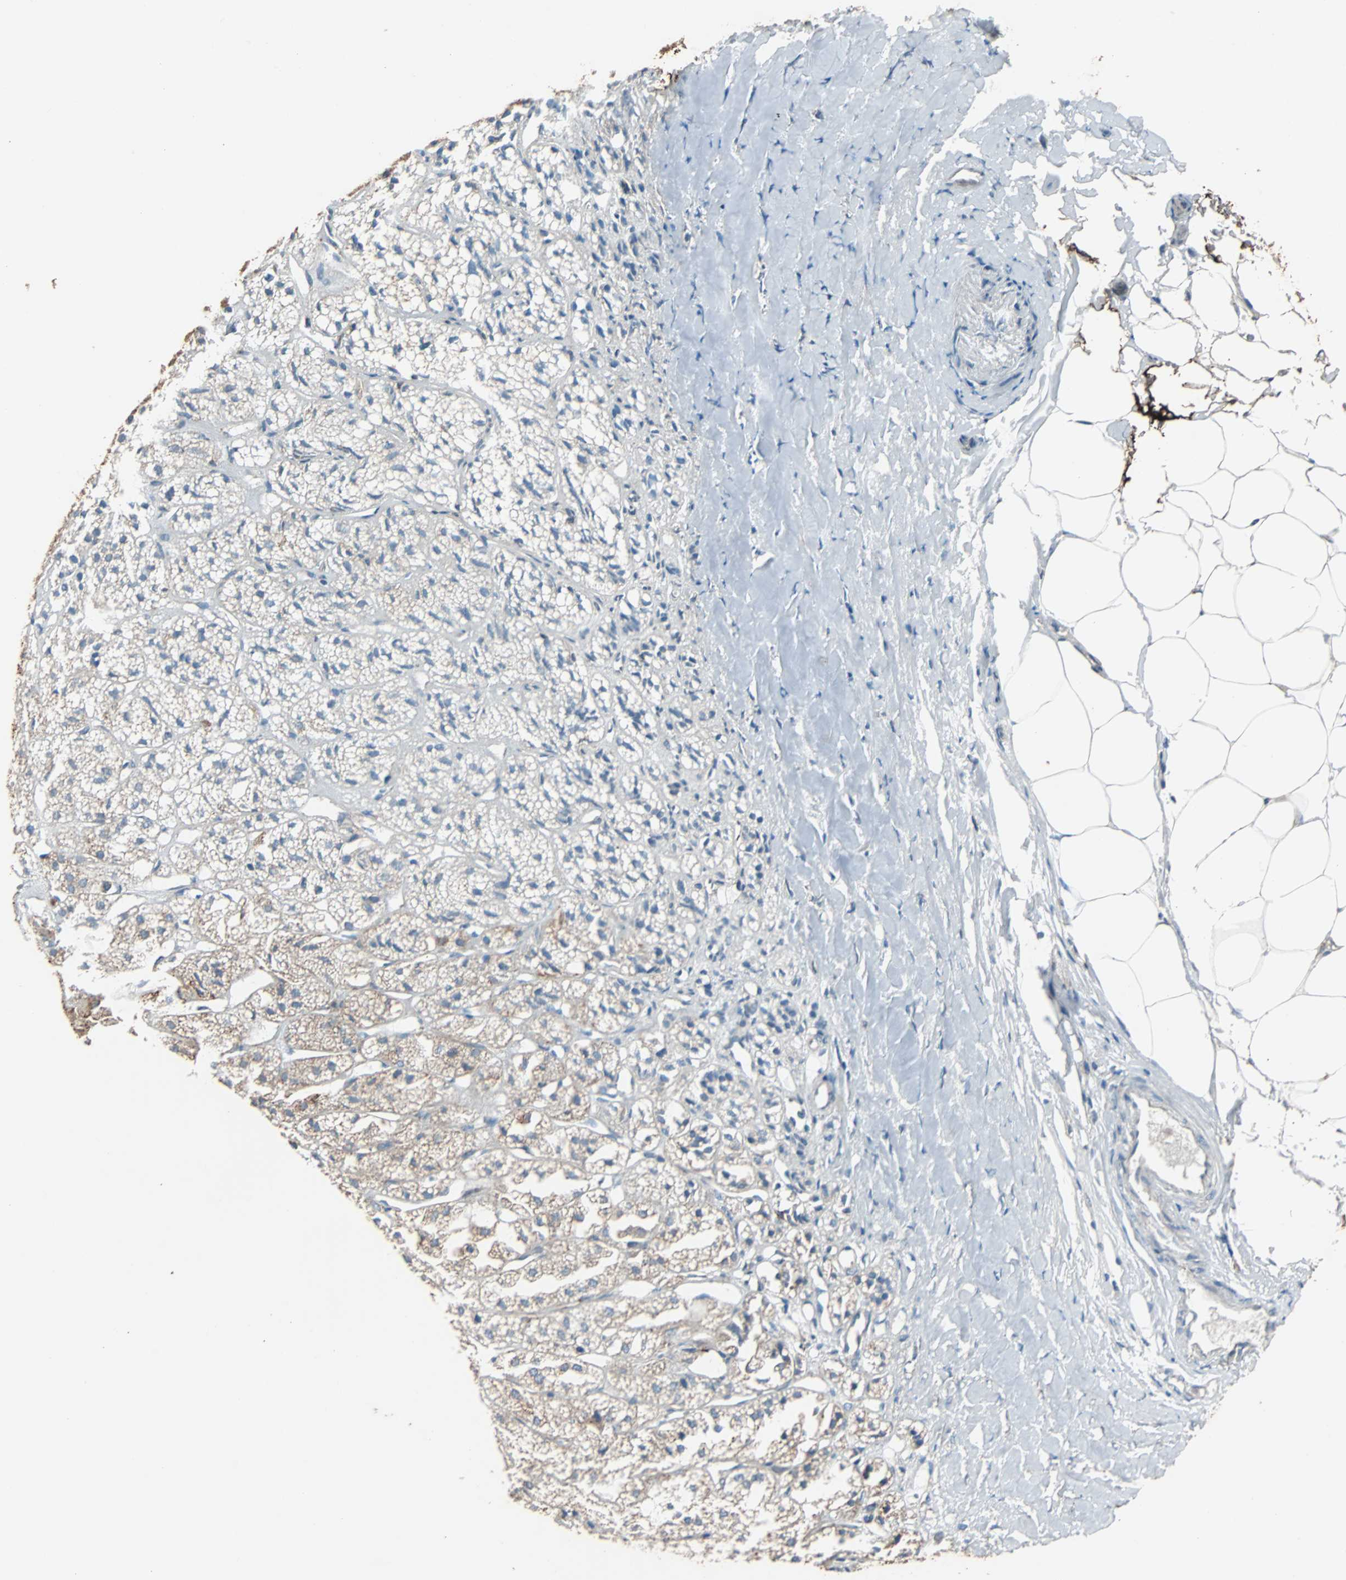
{"staining": {"intensity": "moderate", "quantity": "25%-75%", "location": "cytoplasmic/membranous"}, "tissue": "adrenal gland", "cell_type": "Glandular cells", "image_type": "normal", "snomed": [{"axis": "morphology", "description": "Normal tissue, NOS"}, {"axis": "topography", "description": "Adrenal gland"}], "caption": "This histopathology image shows immunohistochemistry (IHC) staining of unremarkable adrenal gland, with medium moderate cytoplasmic/membranous staining in about 25%-75% of glandular cells.", "gene": "PHYH", "patient": {"sex": "female", "age": 71}}